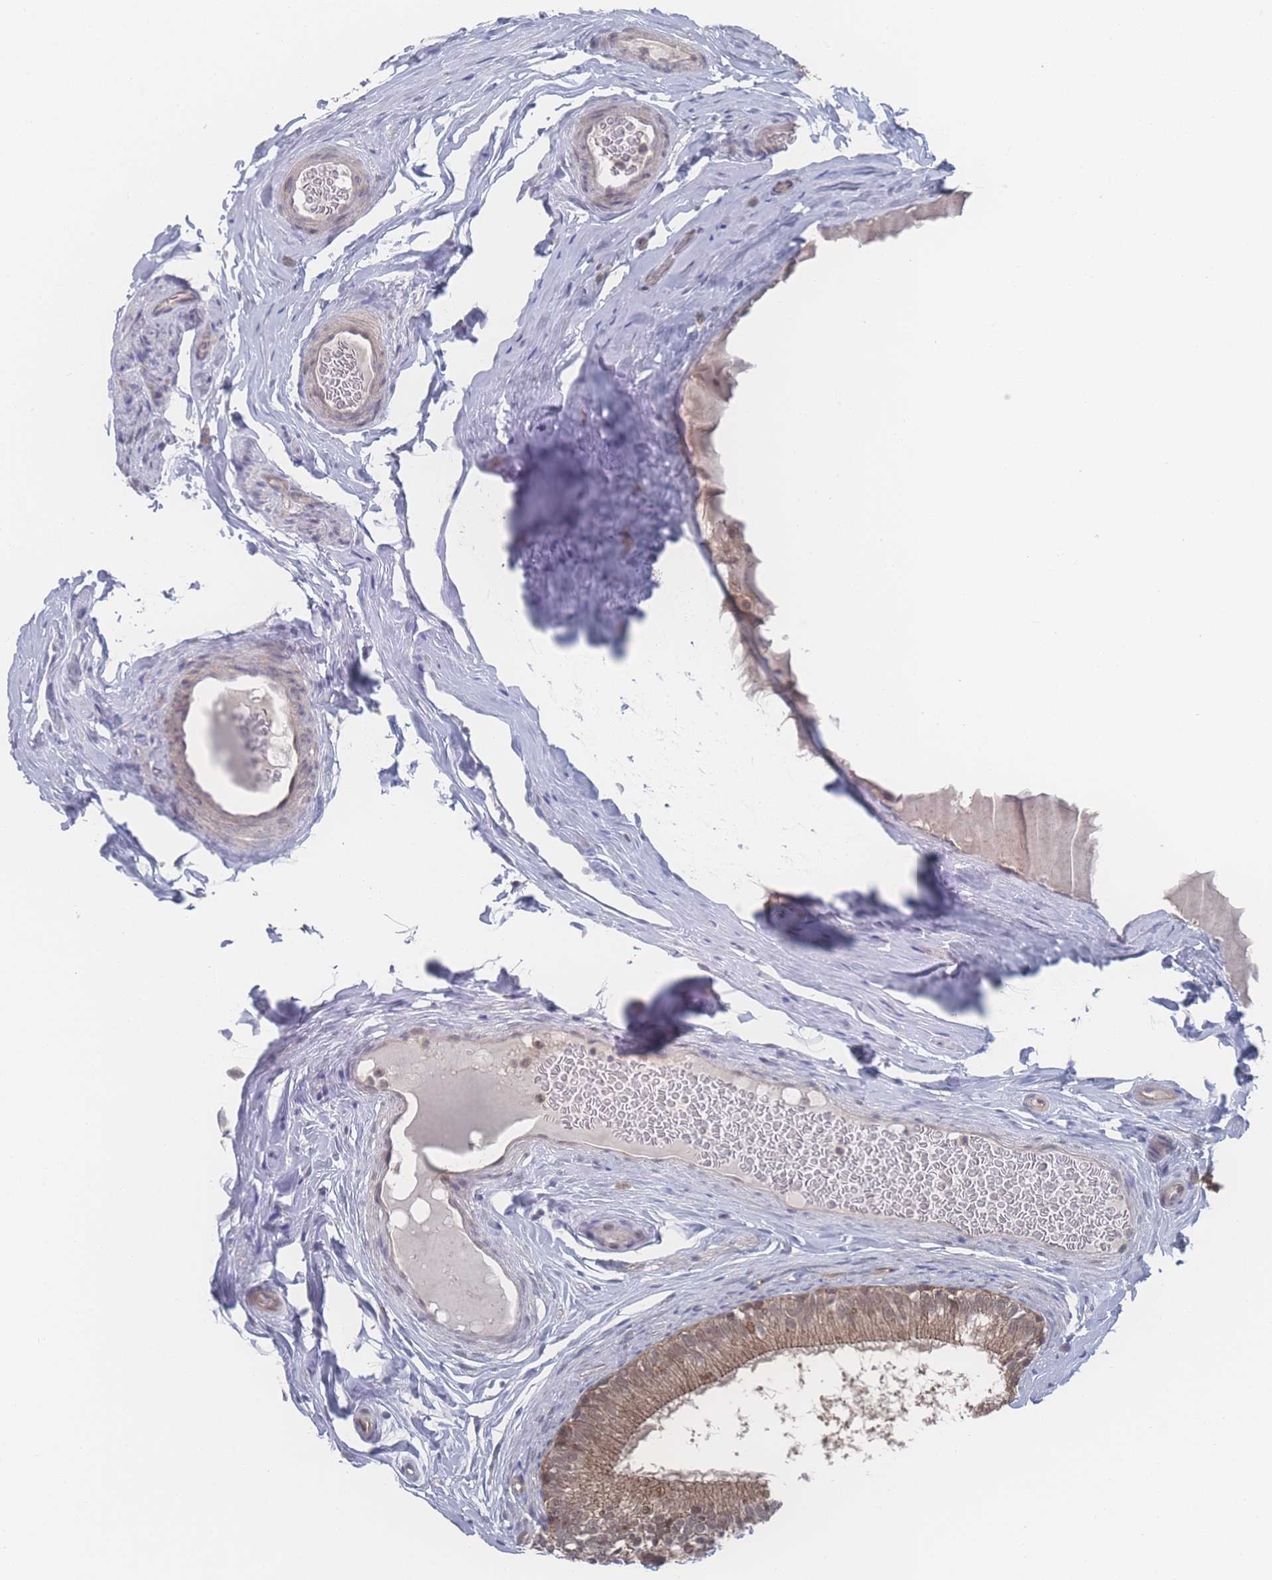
{"staining": {"intensity": "moderate", "quantity": ">75%", "location": "cytoplasmic/membranous,nuclear"}, "tissue": "epididymis", "cell_type": "Glandular cells", "image_type": "normal", "snomed": [{"axis": "morphology", "description": "Normal tissue, NOS"}, {"axis": "topography", "description": "Epididymis"}], "caption": "The histopathology image exhibits staining of normal epididymis, revealing moderate cytoplasmic/membranous,nuclear protein expression (brown color) within glandular cells.", "gene": "NBEAL1", "patient": {"sex": "male", "age": 25}}